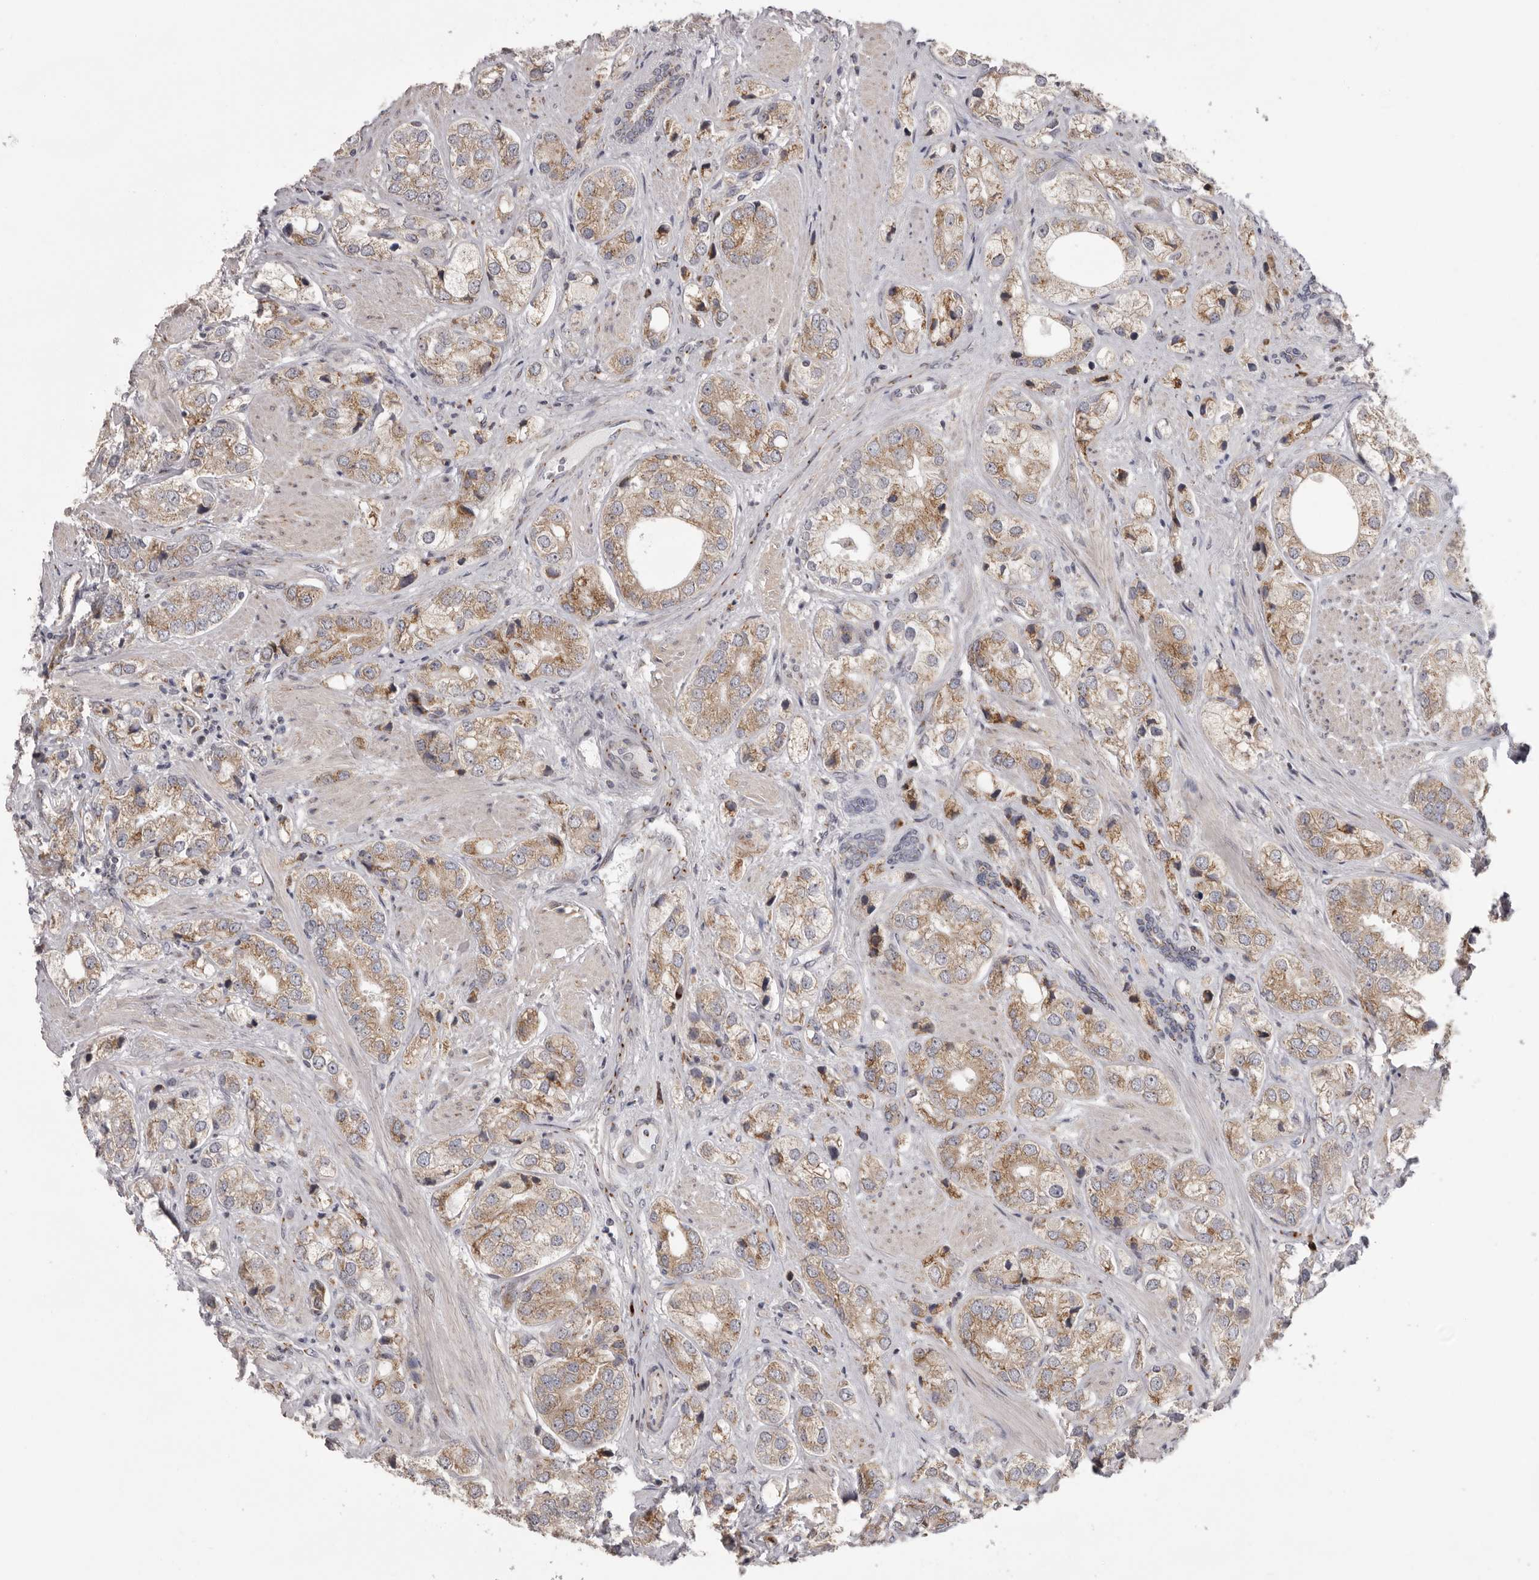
{"staining": {"intensity": "moderate", "quantity": ">75%", "location": "cytoplasmic/membranous"}, "tissue": "prostate cancer", "cell_type": "Tumor cells", "image_type": "cancer", "snomed": [{"axis": "morphology", "description": "Adenocarcinoma, High grade"}, {"axis": "topography", "description": "Prostate"}], "caption": "Protein staining of prostate high-grade adenocarcinoma tissue shows moderate cytoplasmic/membranous positivity in approximately >75% of tumor cells.", "gene": "WDR47", "patient": {"sex": "male", "age": 50}}